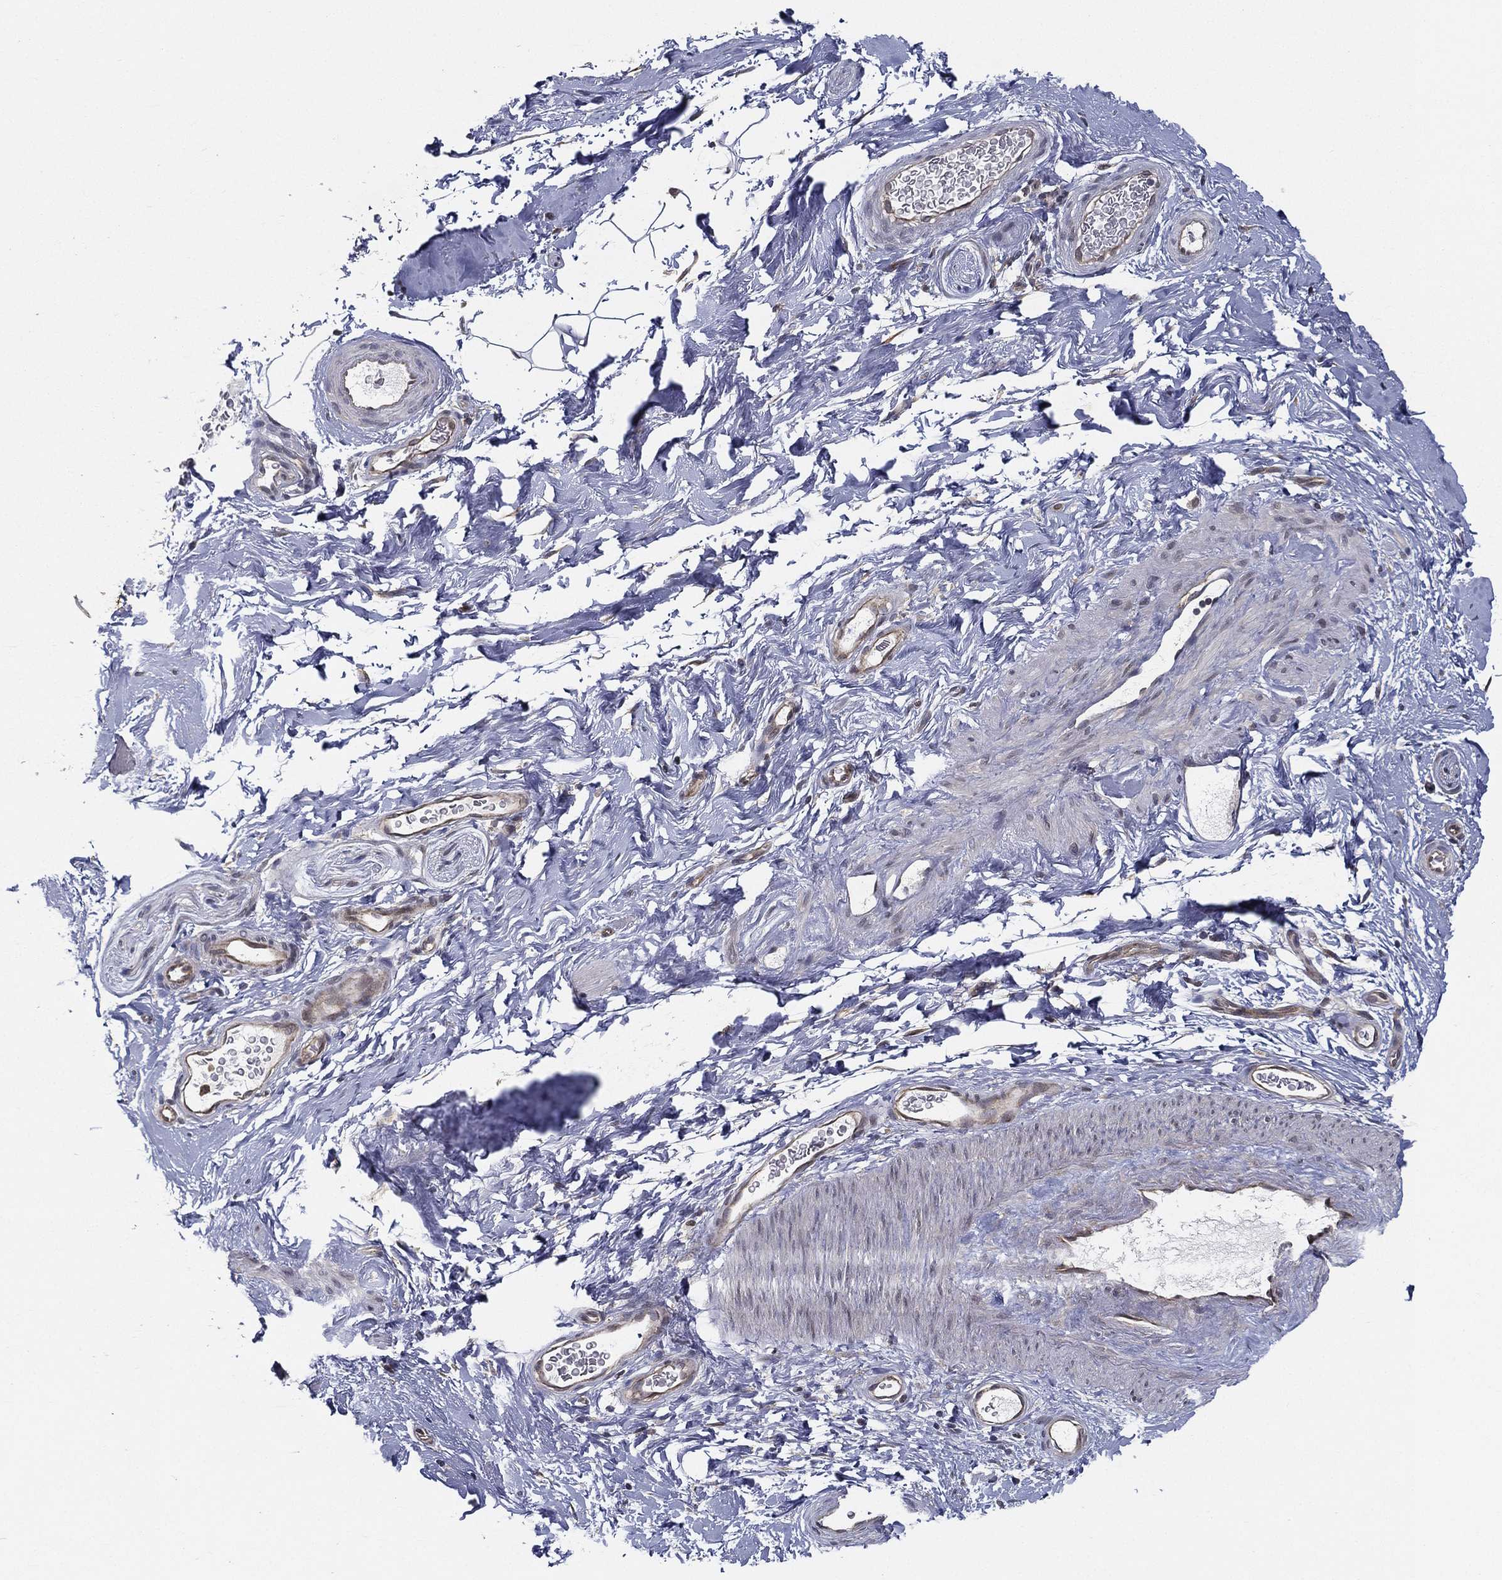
{"staining": {"intensity": "negative", "quantity": "none", "location": "none"}, "tissue": "soft tissue", "cell_type": "Fibroblasts", "image_type": "normal", "snomed": [{"axis": "morphology", "description": "Normal tissue, NOS"}, {"axis": "topography", "description": "Soft tissue"}, {"axis": "topography", "description": "Vascular tissue"}], "caption": "IHC micrograph of unremarkable soft tissue: soft tissue stained with DAB (3,3'-diaminobenzidine) demonstrates no significant protein positivity in fibroblasts.", "gene": "UACA", "patient": {"sex": "male", "age": 41}}